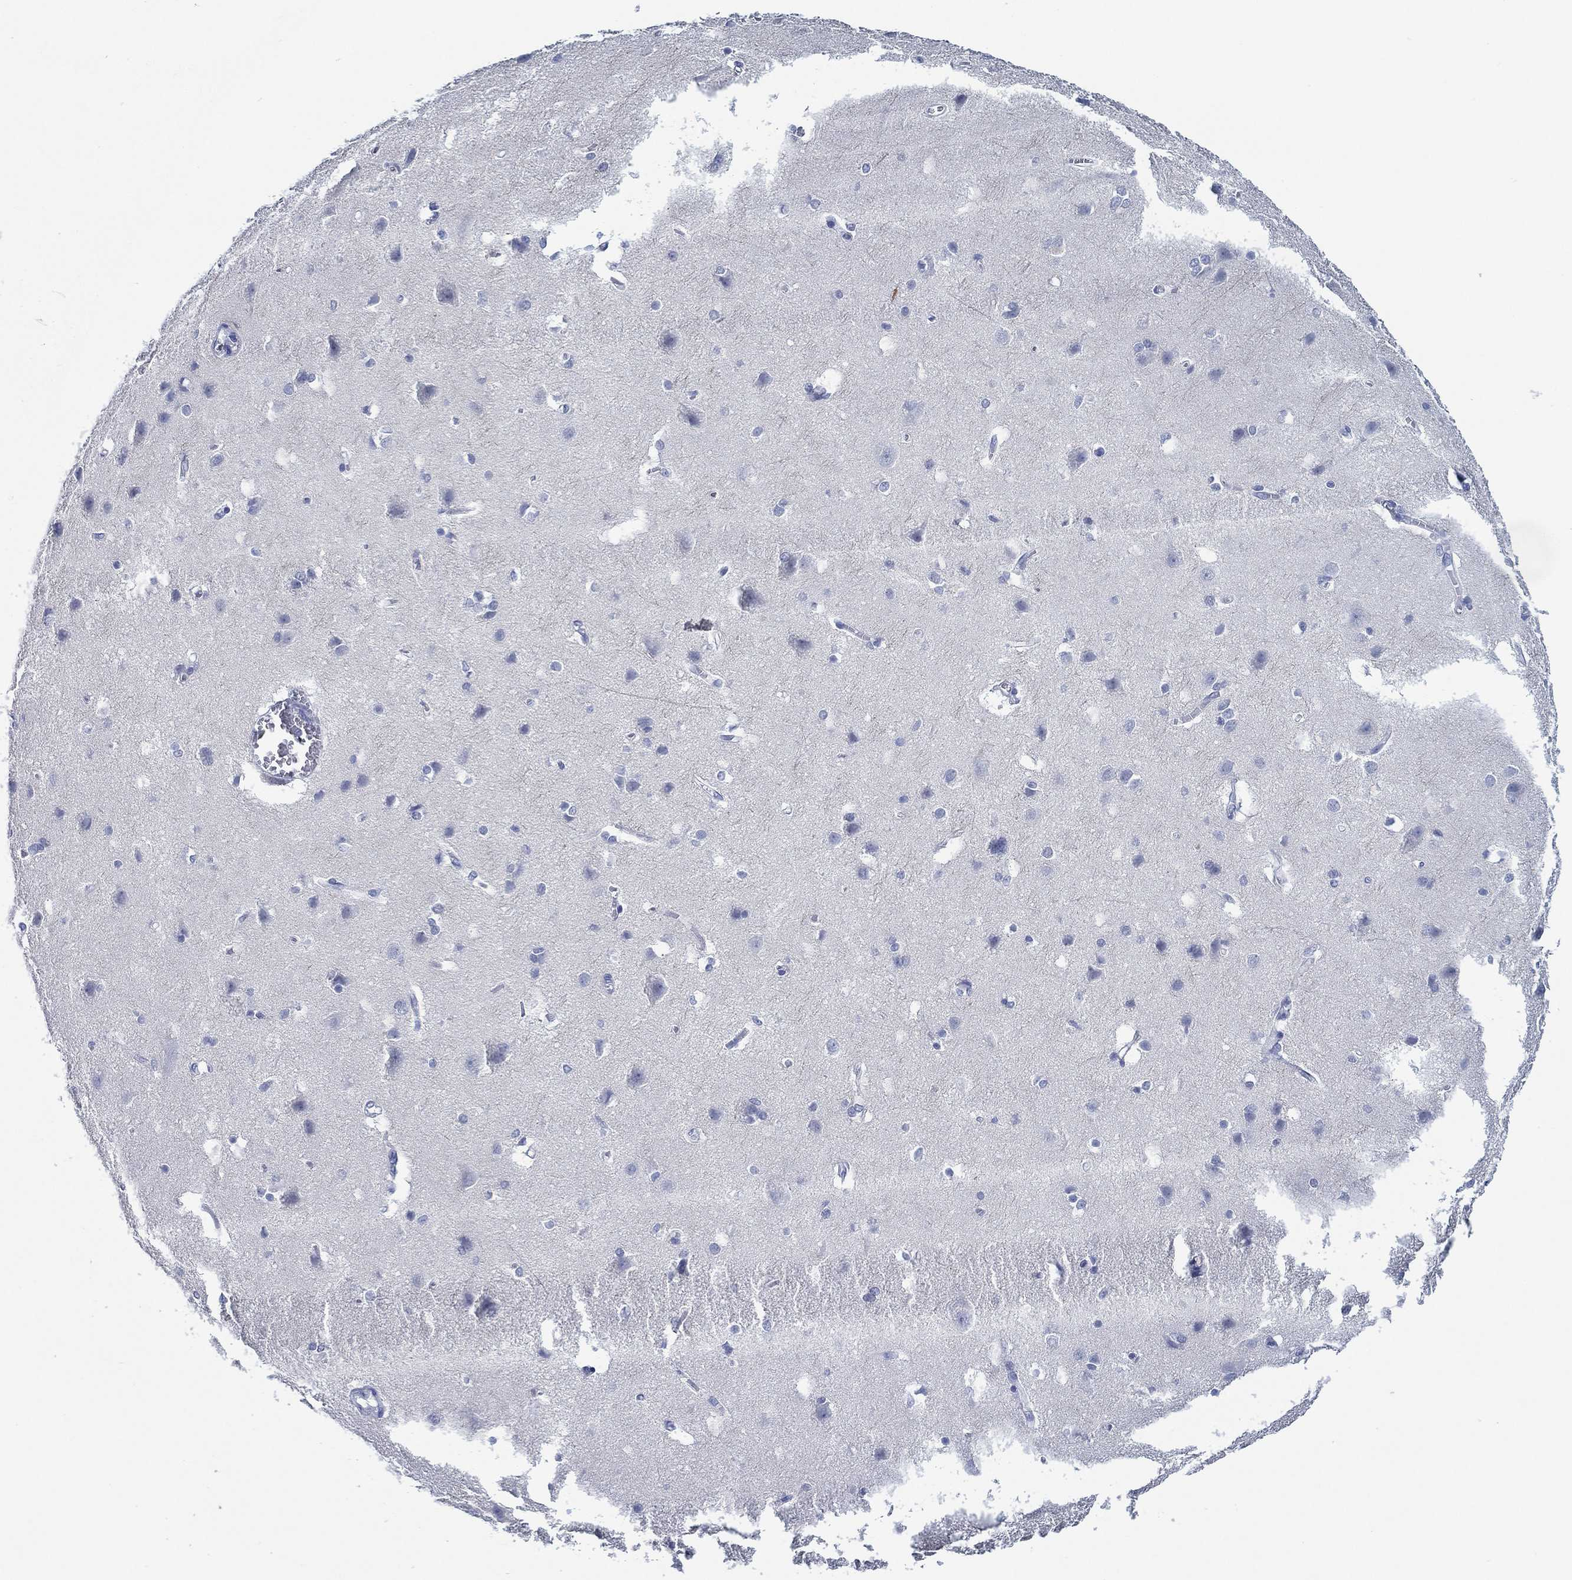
{"staining": {"intensity": "negative", "quantity": "none", "location": "none"}, "tissue": "cerebral cortex", "cell_type": "Endothelial cells", "image_type": "normal", "snomed": [{"axis": "morphology", "description": "Normal tissue, NOS"}, {"axis": "topography", "description": "Cerebral cortex"}], "caption": "The photomicrograph demonstrates no staining of endothelial cells in normal cerebral cortex. (IHC, brightfield microscopy, high magnification).", "gene": "TOMM20L", "patient": {"sex": "male", "age": 37}}